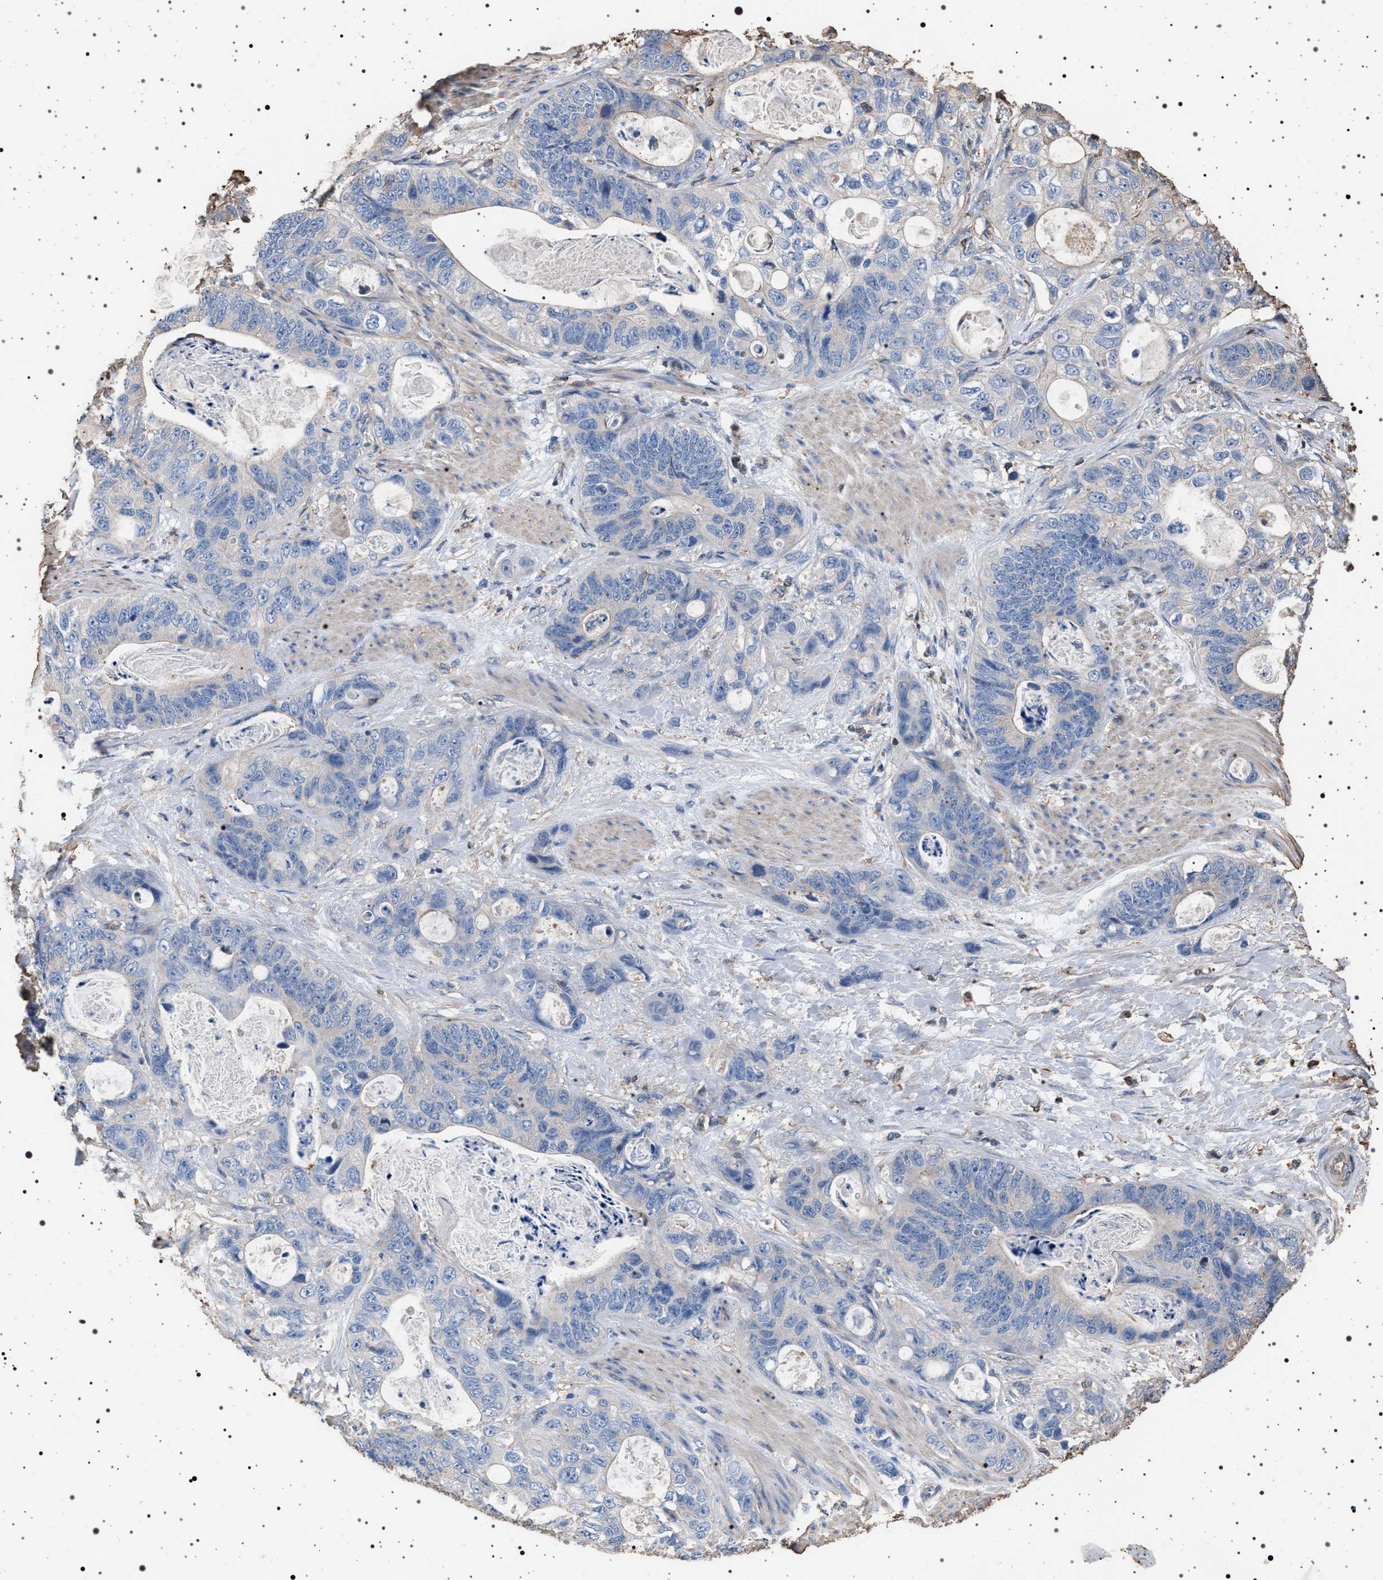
{"staining": {"intensity": "negative", "quantity": "none", "location": "none"}, "tissue": "stomach cancer", "cell_type": "Tumor cells", "image_type": "cancer", "snomed": [{"axis": "morphology", "description": "Normal tissue, NOS"}, {"axis": "morphology", "description": "Adenocarcinoma, NOS"}, {"axis": "topography", "description": "Stomach"}], "caption": "Tumor cells show no significant protein positivity in stomach adenocarcinoma. (DAB immunohistochemistry (IHC) visualized using brightfield microscopy, high magnification).", "gene": "SMAP2", "patient": {"sex": "female", "age": 89}}